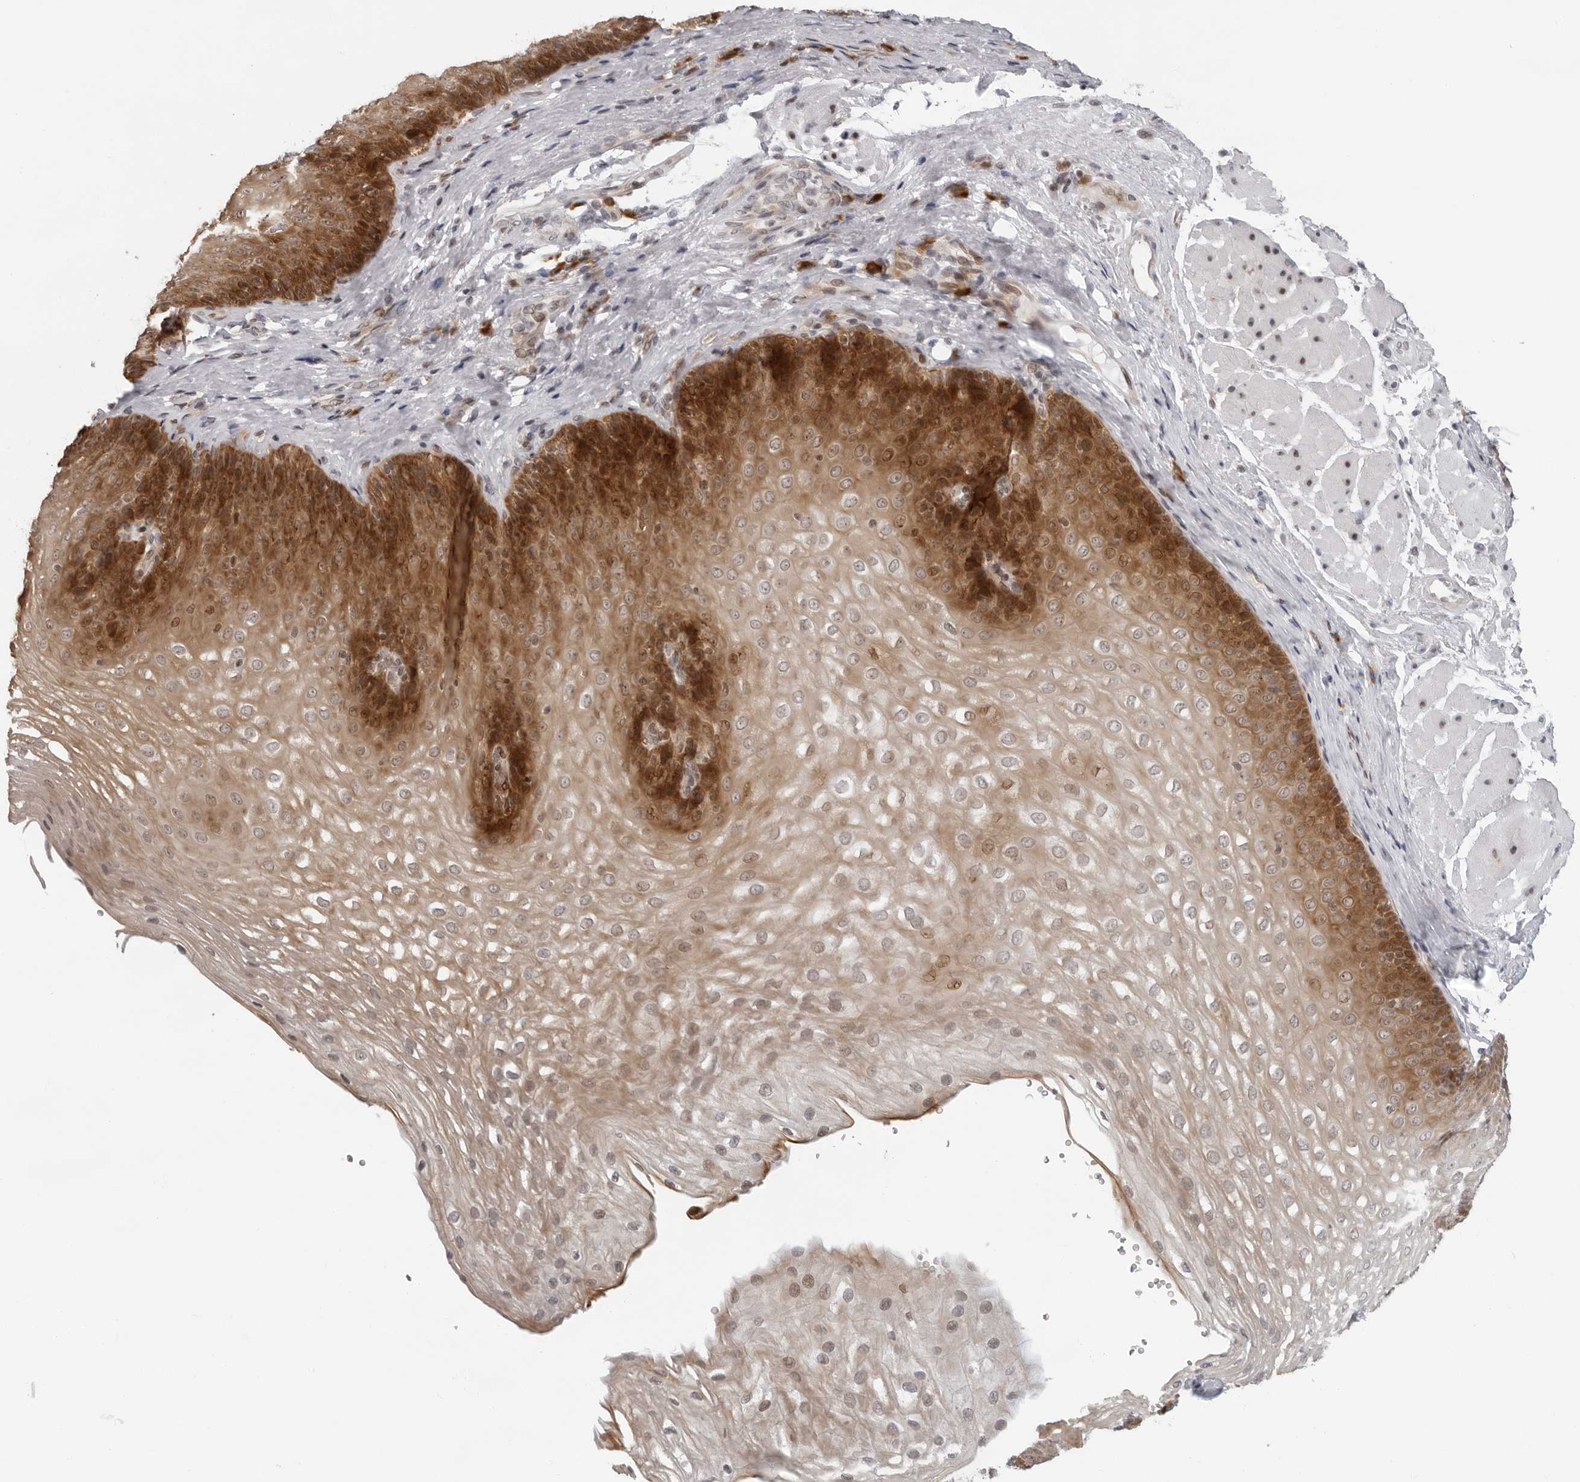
{"staining": {"intensity": "strong", "quantity": ">75%", "location": "cytoplasmic/membranous"}, "tissue": "esophagus", "cell_type": "Squamous epithelial cells", "image_type": "normal", "snomed": [{"axis": "morphology", "description": "Normal tissue, NOS"}, {"axis": "topography", "description": "Esophagus"}], "caption": "This photomicrograph exhibits IHC staining of benign human esophagus, with high strong cytoplasmic/membranous staining in approximately >75% of squamous epithelial cells.", "gene": "PIP4K2C", "patient": {"sex": "female", "age": 66}}